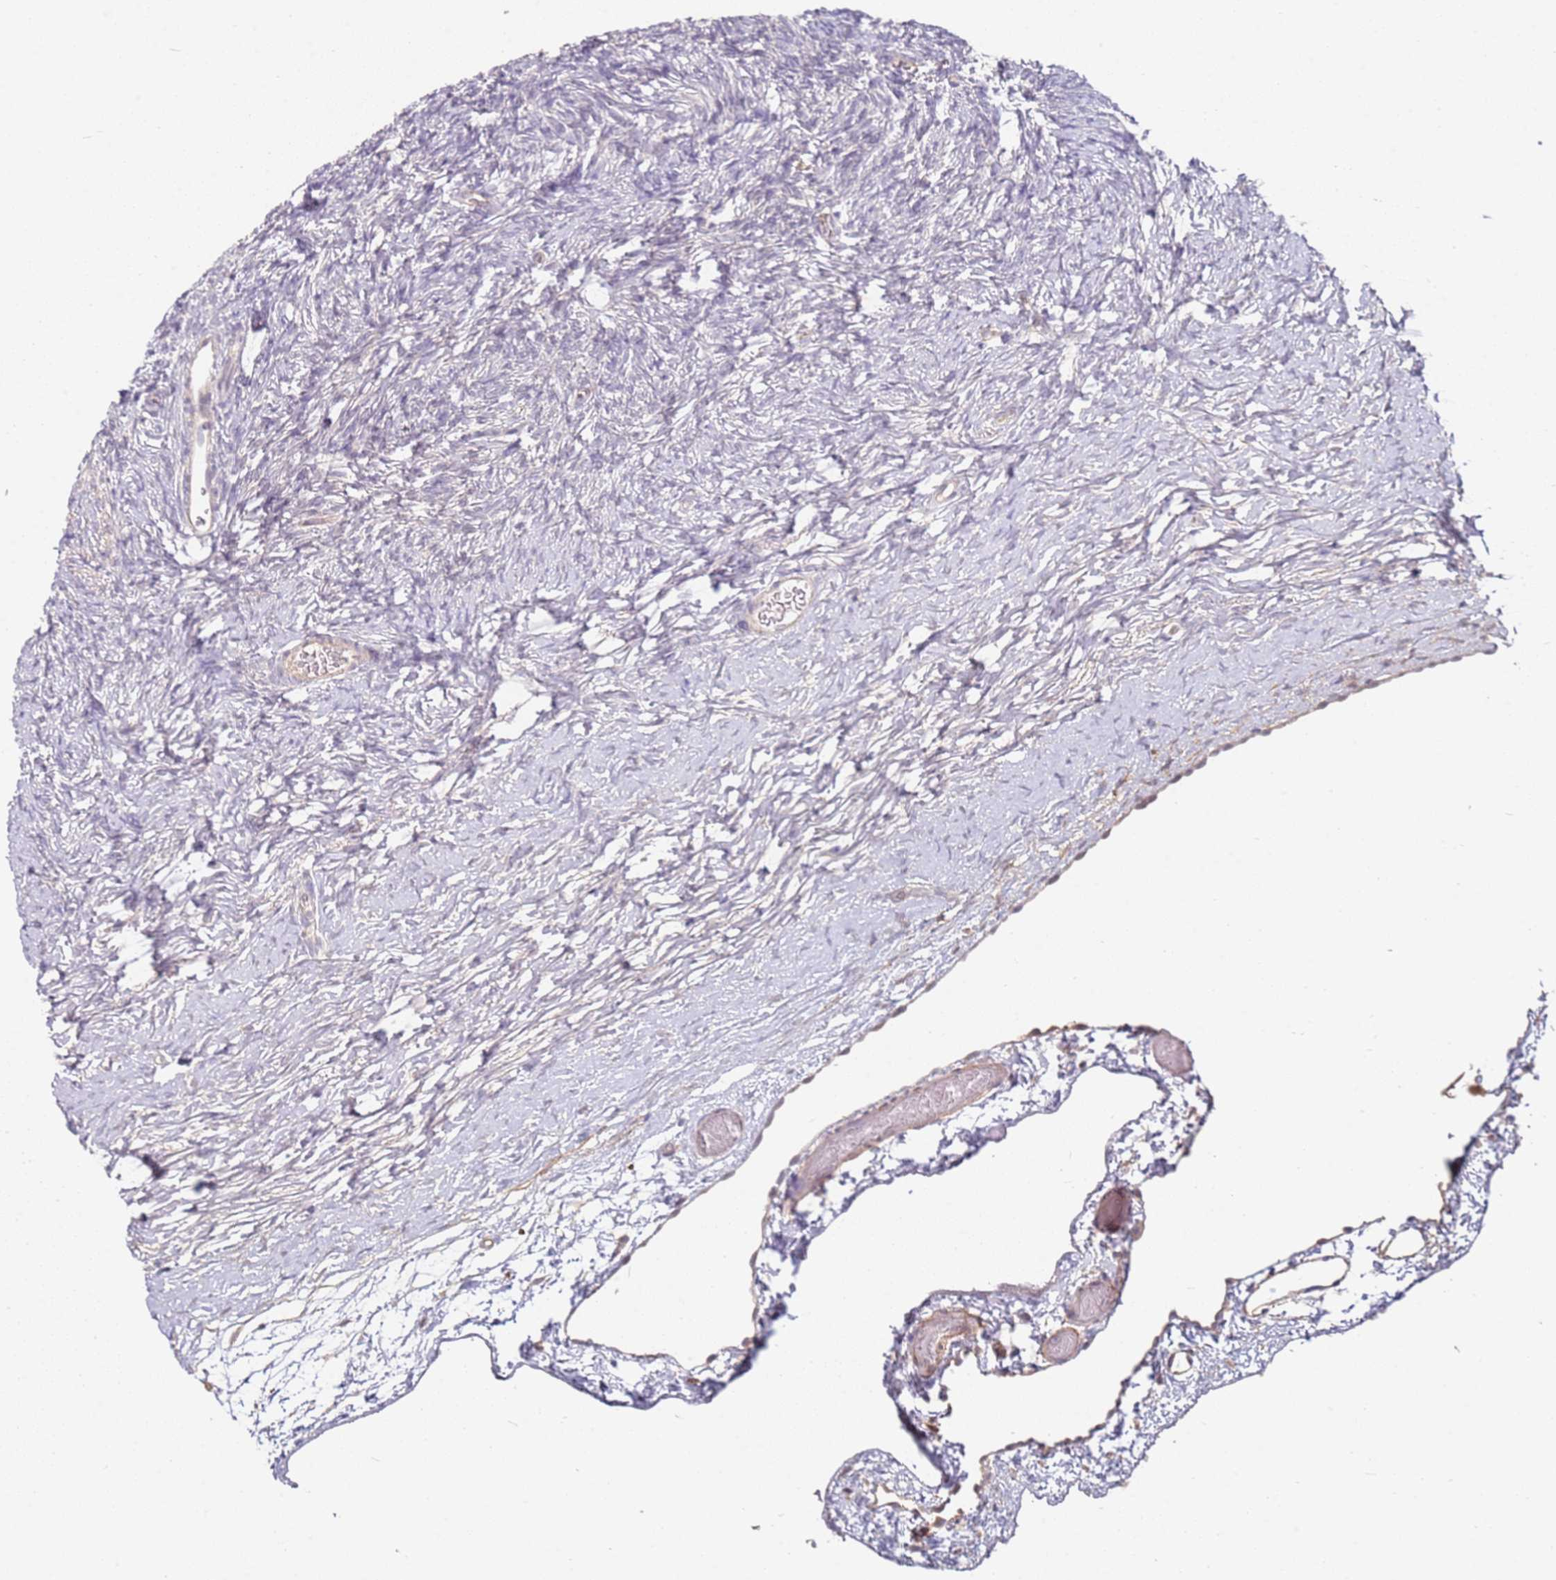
{"staining": {"intensity": "negative", "quantity": "none", "location": "none"}, "tissue": "ovary", "cell_type": "Ovarian stroma cells", "image_type": "normal", "snomed": [{"axis": "morphology", "description": "Normal tissue, NOS"}, {"axis": "topography", "description": "Ovary"}], "caption": "Immunohistochemistry photomicrograph of unremarkable ovary stained for a protein (brown), which demonstrates no staining in ovarian stroma cells.", "gene": "WDR93", "patient": {"sex": "female", "age": 39}}